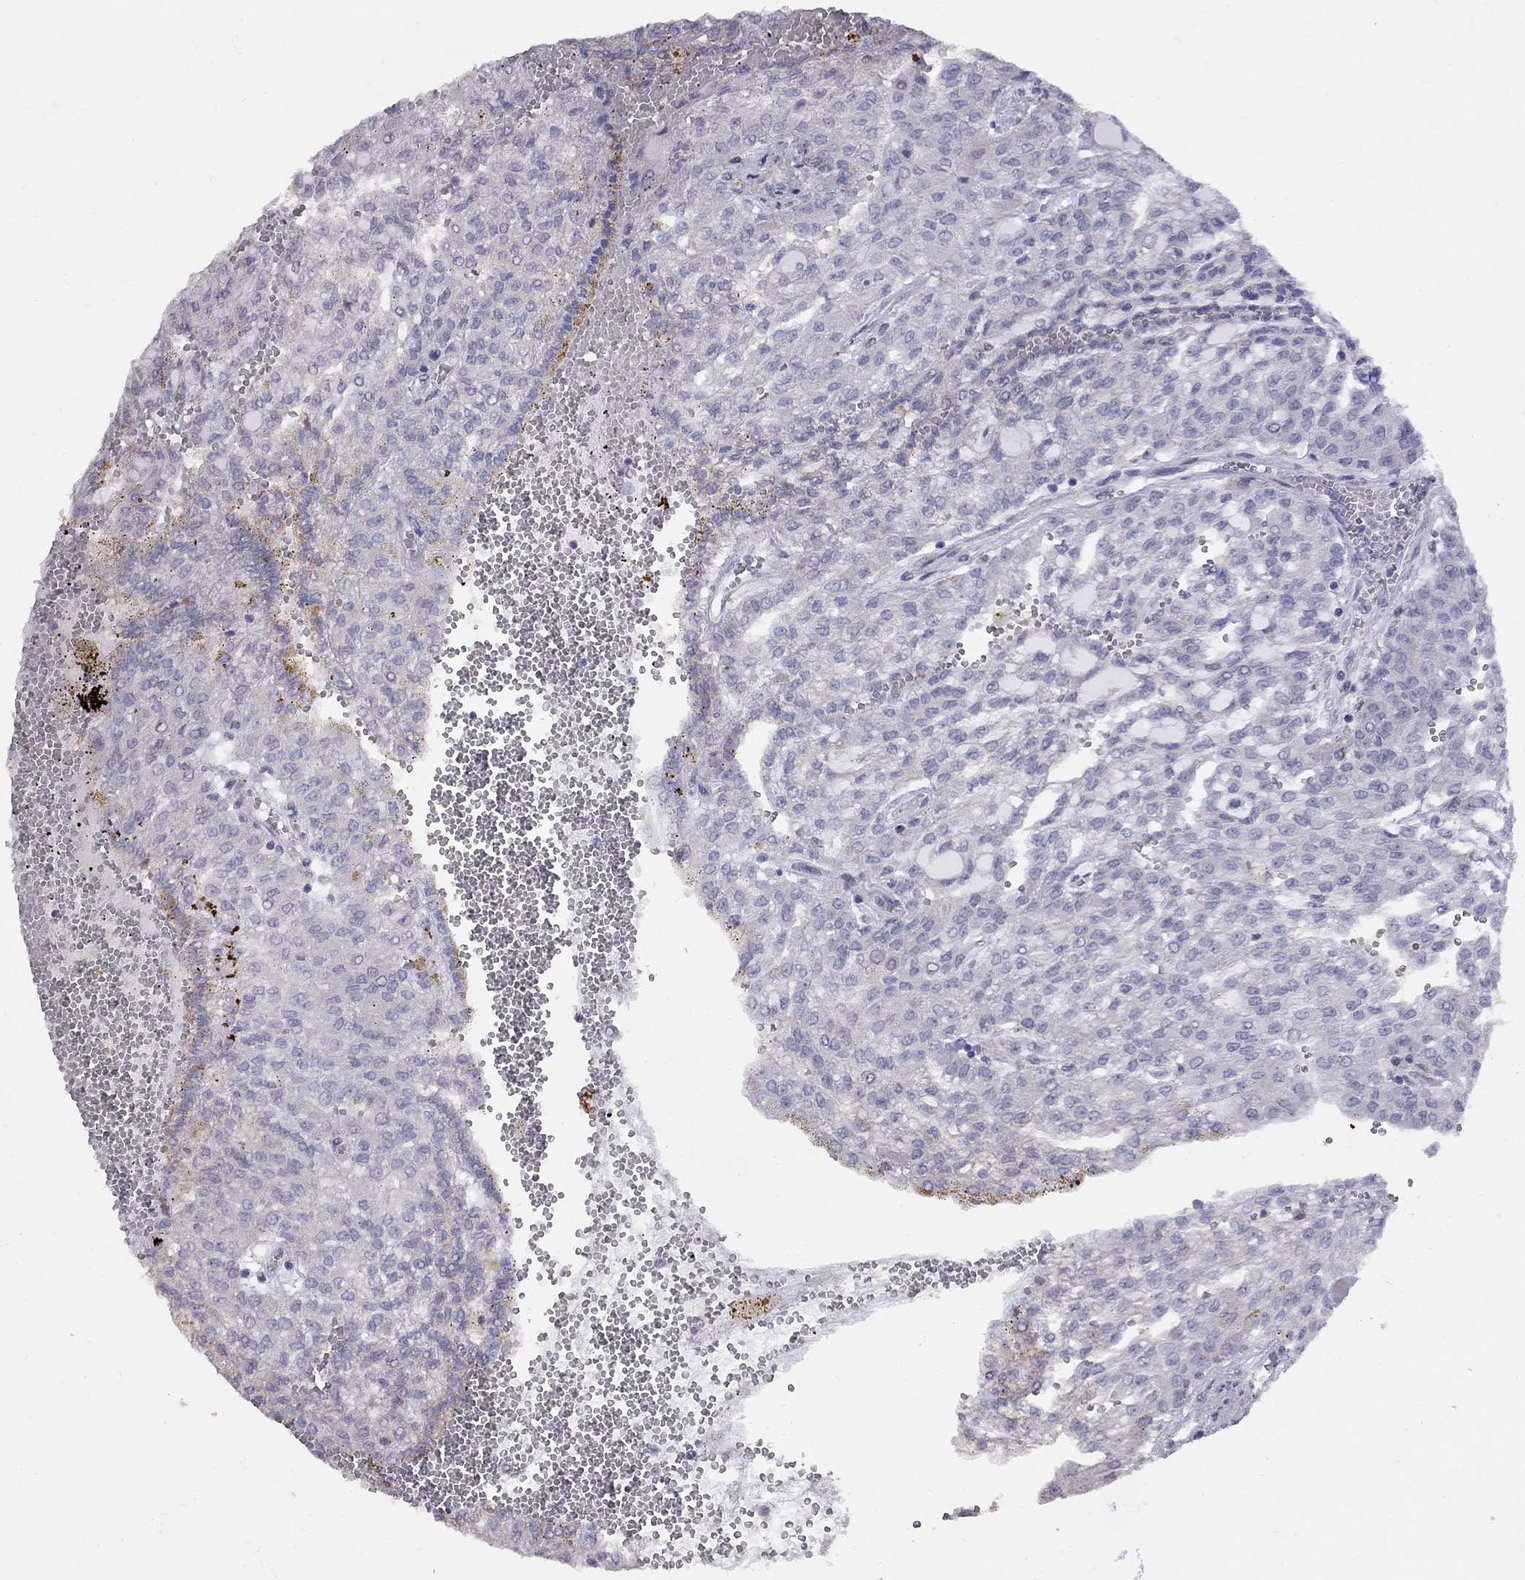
{"staining": {"intensity": "negative", "quantity": "none", "location": "none"}, "tissue": "renal cancer", "cell_type": "Tumor cells", "image_type": "cancer", "snomed": [{"axis": "morphology", "description": "Adenocarcinoma, NOS"}, {"axis": "topography", "description": "Kidney"}], "caption": "Immunohistochemistry (IHC) image of neoplastic tissue: renal adenocarcinoma stained with DAB demonstrates no significant protein staining in tumor cells.", "gene": "MAGEB4", "patient": {"sex": "male", "age": 63}}